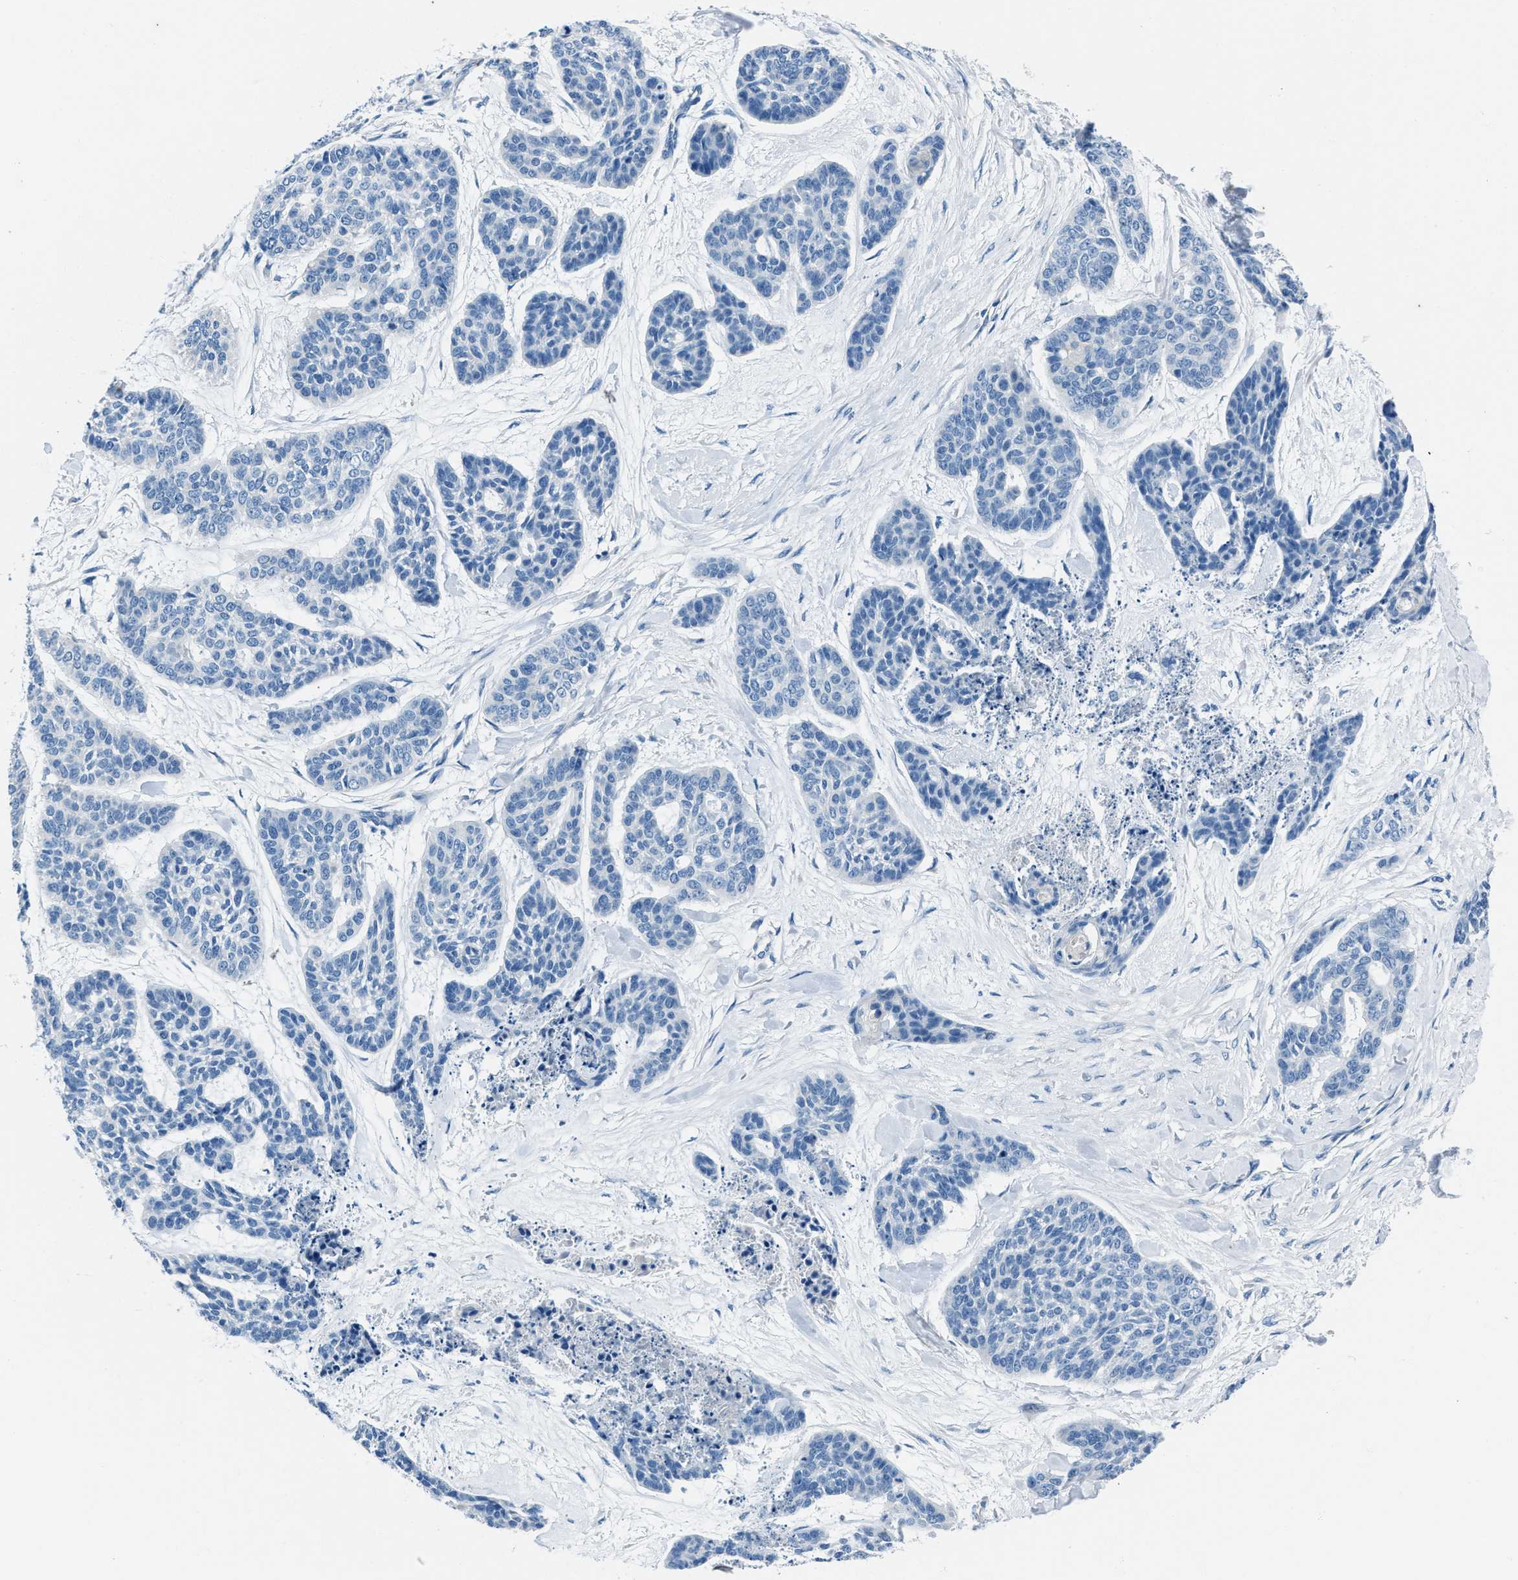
{"staining": {"intensity": "negative", "quantity": "none", "location": "none"}, "tissue": "skin cancer", "cell_type": "Tumor cells", "image_type": "cancer", "snomed": [{"axis": "morphology", "description": "Basal cell carcinoma"}, {"axis": "topography", "description": "Skin"}], "caption": "Tumor cells show no significant expression in skin cancer (basal cell carcinoma). (DAB immunohistochemistry (IHC) with hematoxylin counter stain).", "gene": "AMACR", "patient": {"sex": "female", "age": 64}}